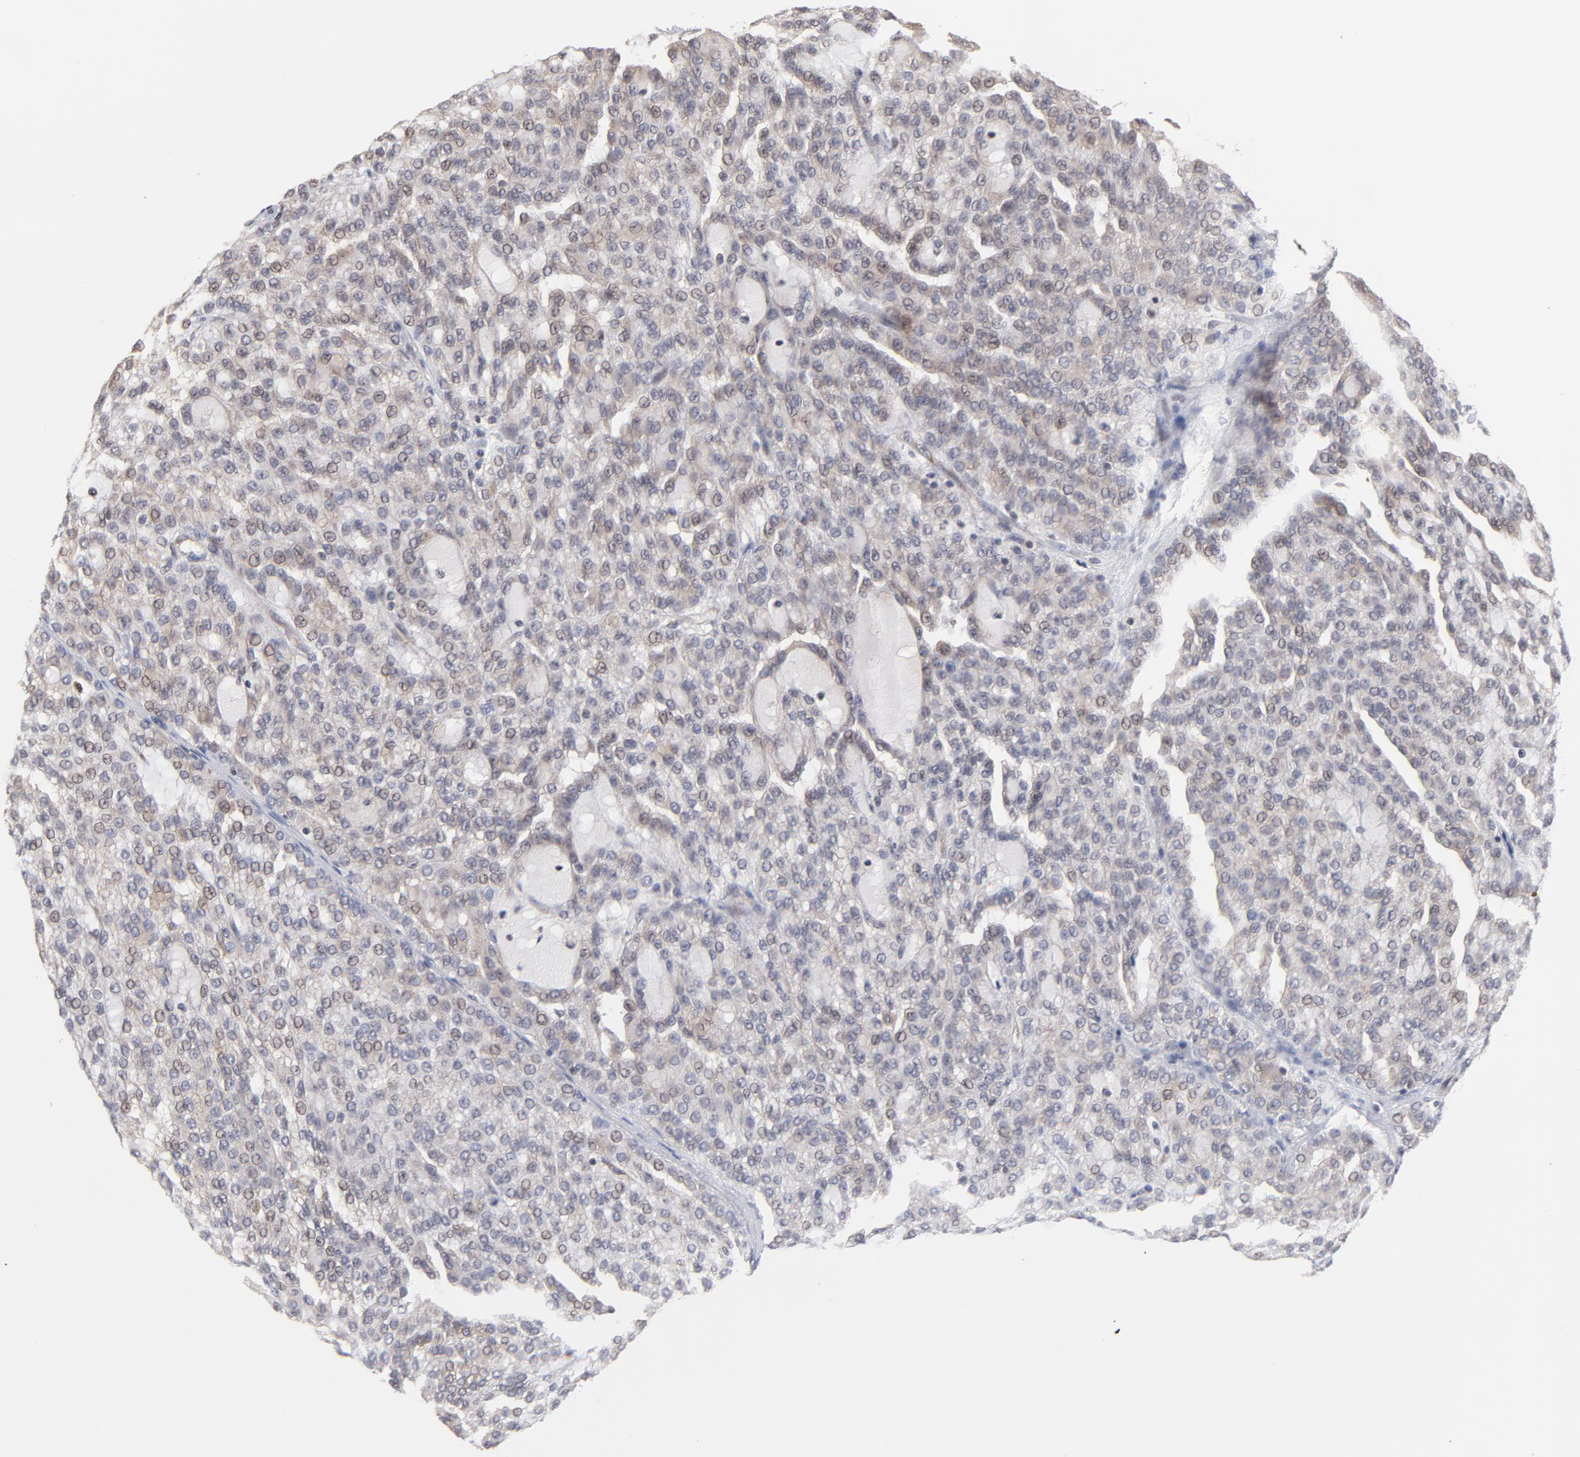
{"staining": {"intensity": "weak", "quantity": ">75%", "location": "cytoplasmic/membranous"}, "tissue": "renal cancer", "cell_type": "Tumor cells", "image_type": "cancer", "snomed": [{"axis": "morphology", "description": "Adenocarcinoma, NOS"}, {"axis": "topography", "description": "Kidney"}], "caption": "Renal adenocarcinoma stained with a protein marker shows weak staining in tumor cells.", "gene": "ZNF157", "patient": {"sex": "male", "age": 63}}